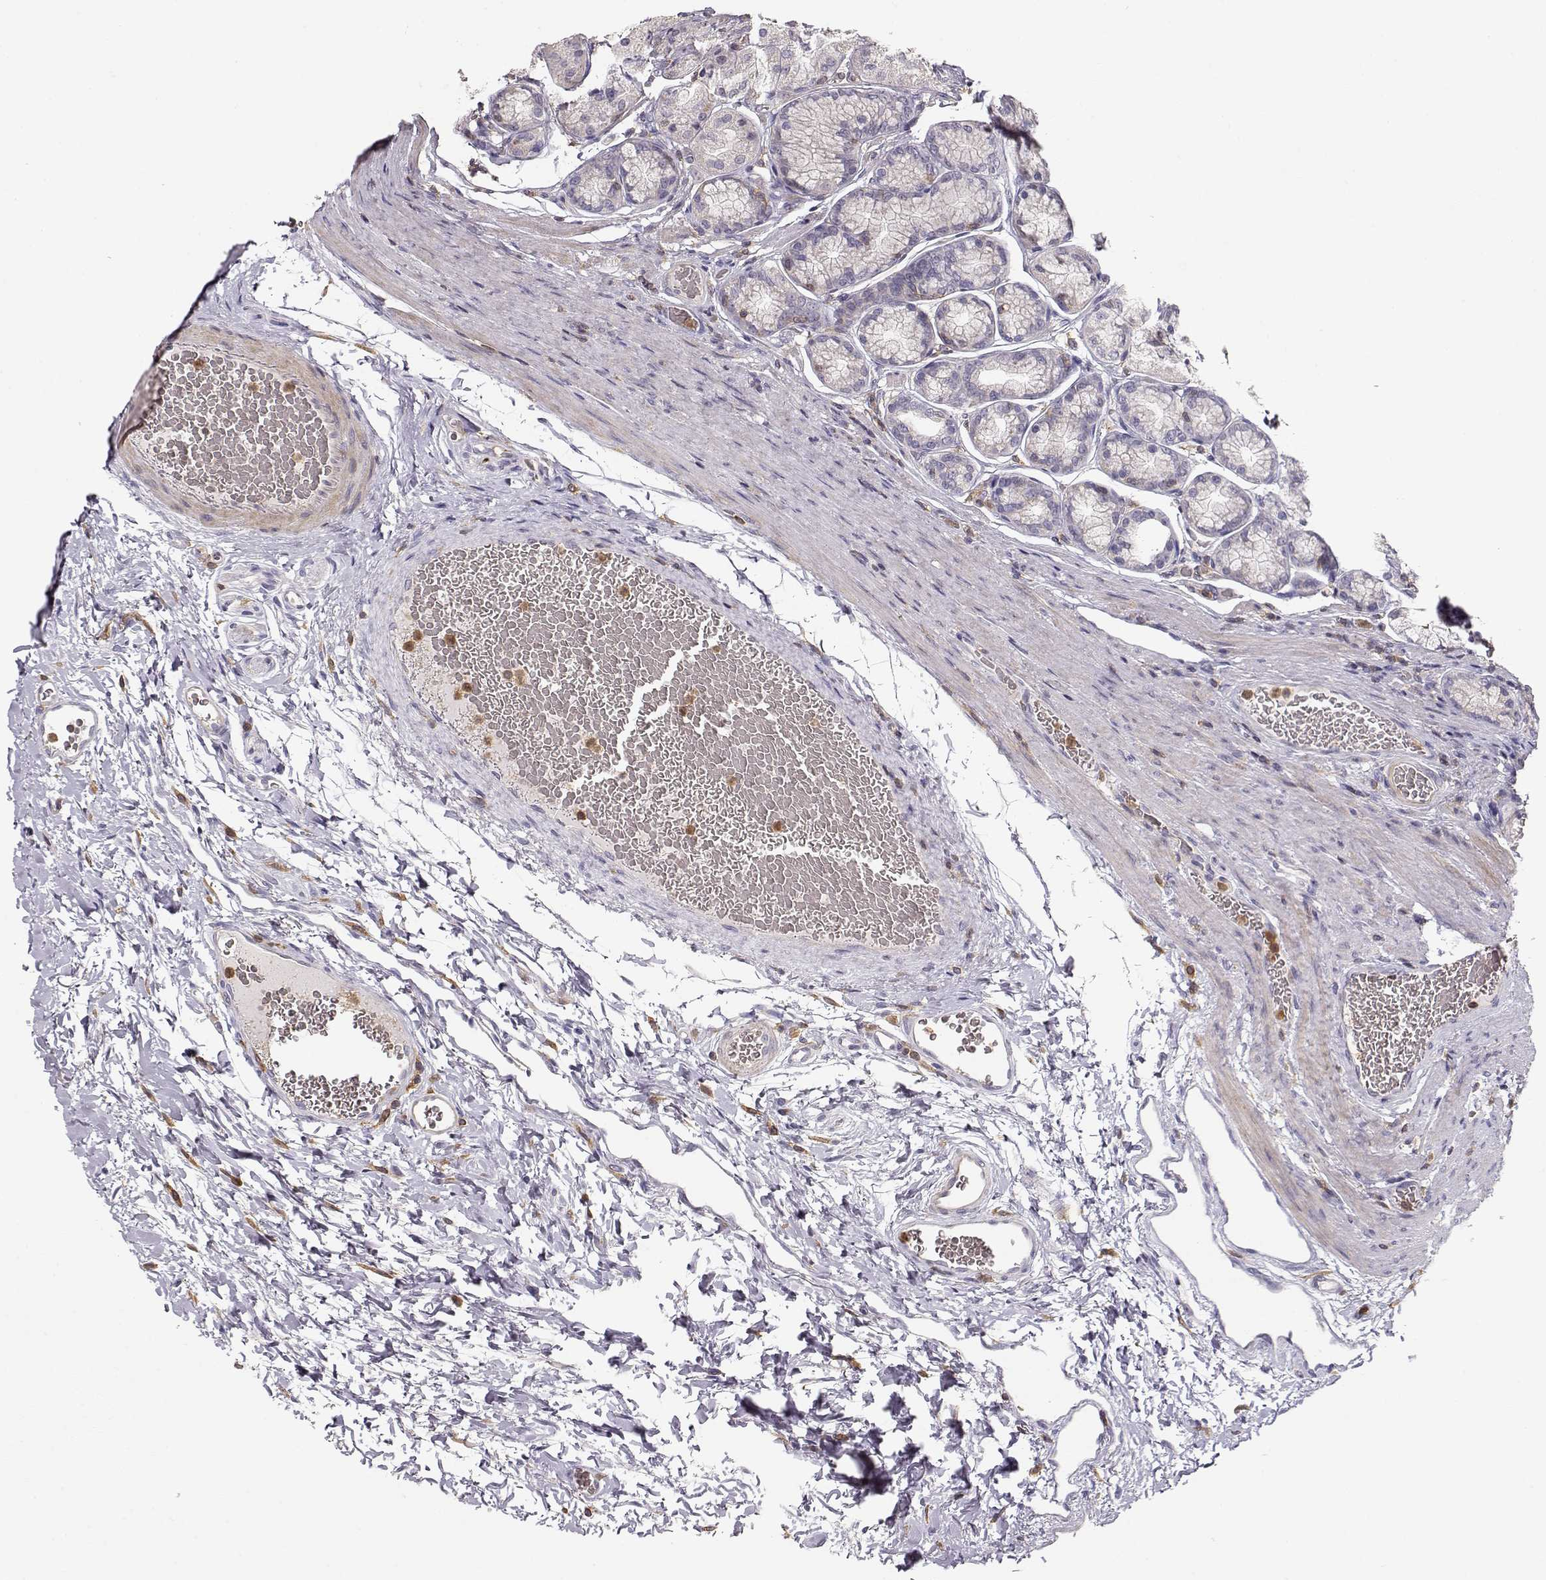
{"staining": {"intensity": "weak", "quantity": "25%-75%", "location": "cytoplasmic/membranous,nuclear"}, "tissue": "stomach", "cell_type": "Glandular cells", "image_type": "normal", "snomed": [{"axis": "morphology", "description": "Normal tissue, NOS"}, {"axis": "morphology", "description": "Adenocarcinoma, NOS"}, {"axis": "morphology", "description": "Adenocarcinoma, High grade"}, {"axis": "topography", "description": "Stomach, upper"}, {"axis": "topography", "description": "Stomach"}], "caption": "Protein staining of normal stomach reveals weak cytoplasmic/membranous,nuclear staining in about 25%-75% of glandular cells.", "gene": "VAV1", "patient": {"sex": "female", "age": 65}}